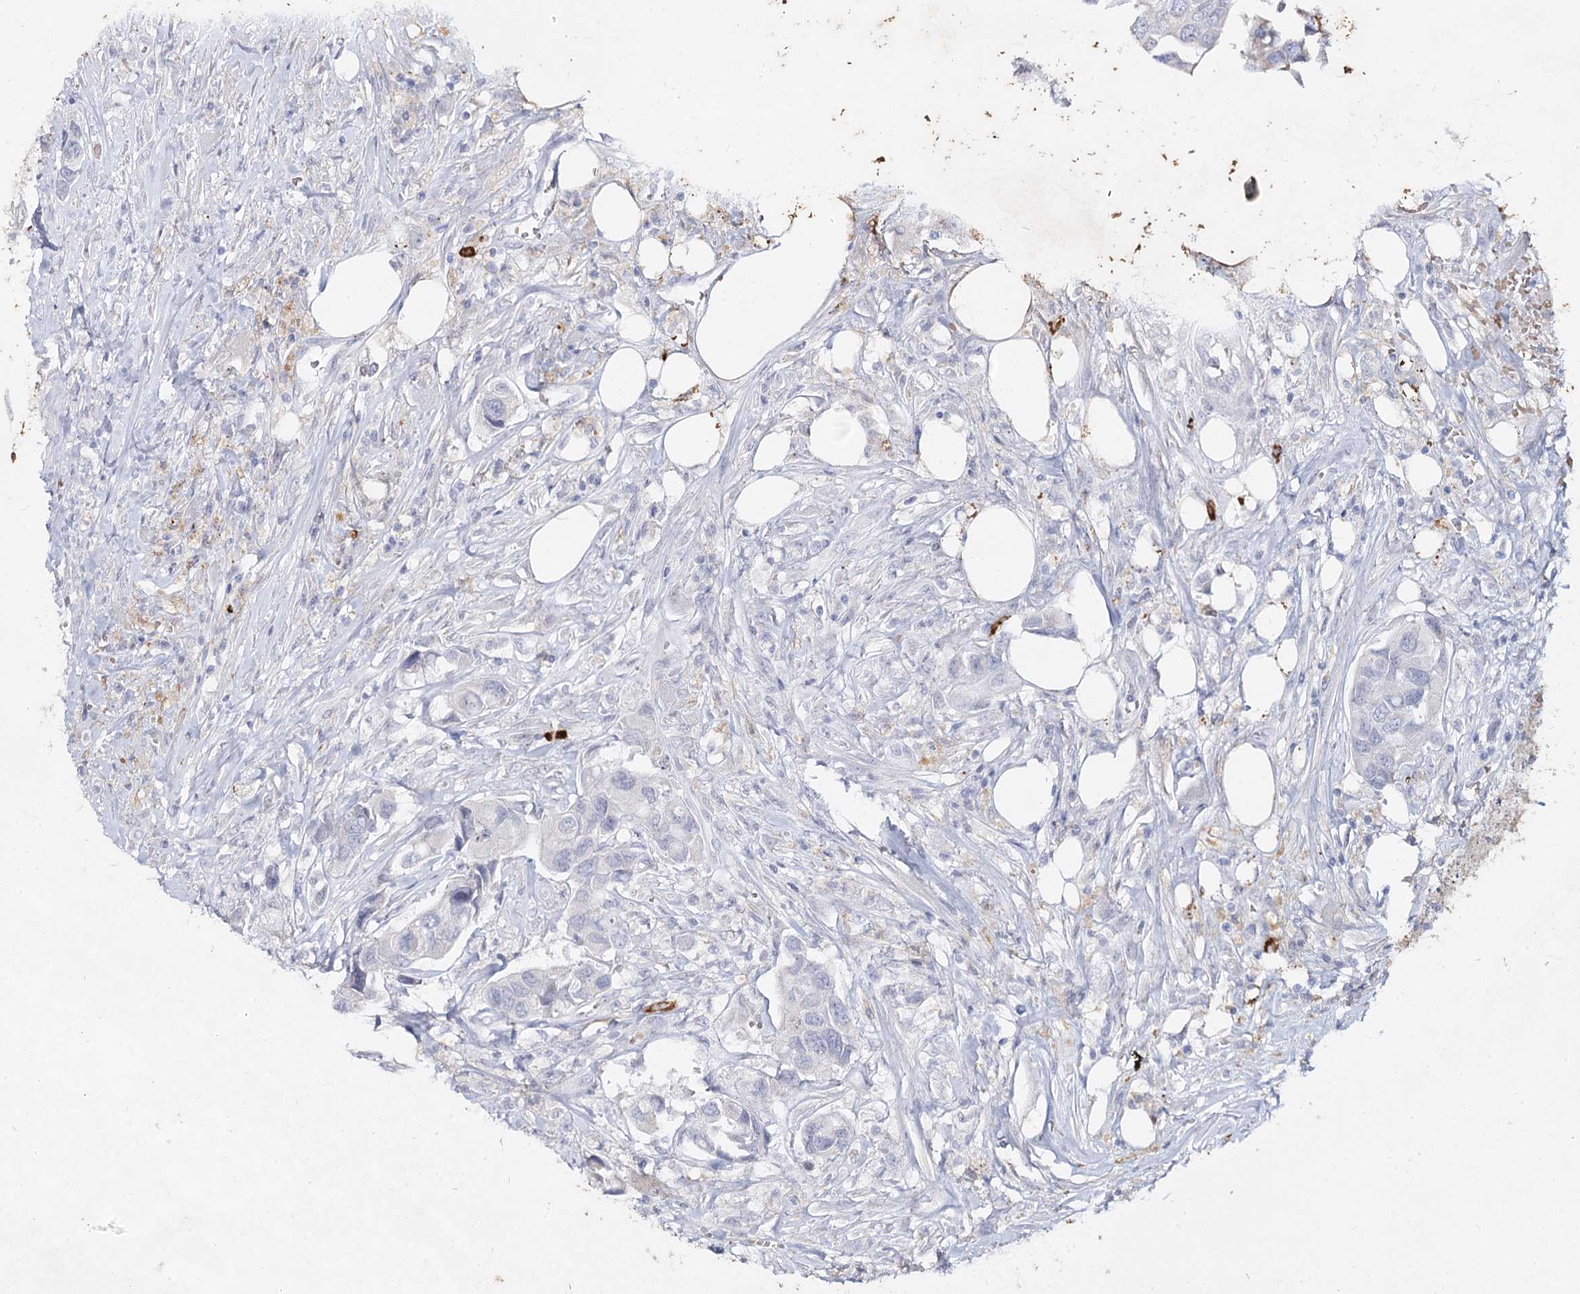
{"staining": {"intensity": "negative", "quantity": "none", "location": "none"}, "tissue": "urothelial cancer", "cell_type": "Tumor cells", "image_type": "cancer", "snomed": [{"axis": "morphology", "description": "Urothelial carcinoma, High grade"}, {"axis": "topography", "description": "Urinary bladder"}], "caption": "DAB immunohistochemical staining of high-grade urothelial carcinoma displays no significant staining in tumor cells.", "gene": "CCDC73", "patient": {"sex": "male", "age": 74}}